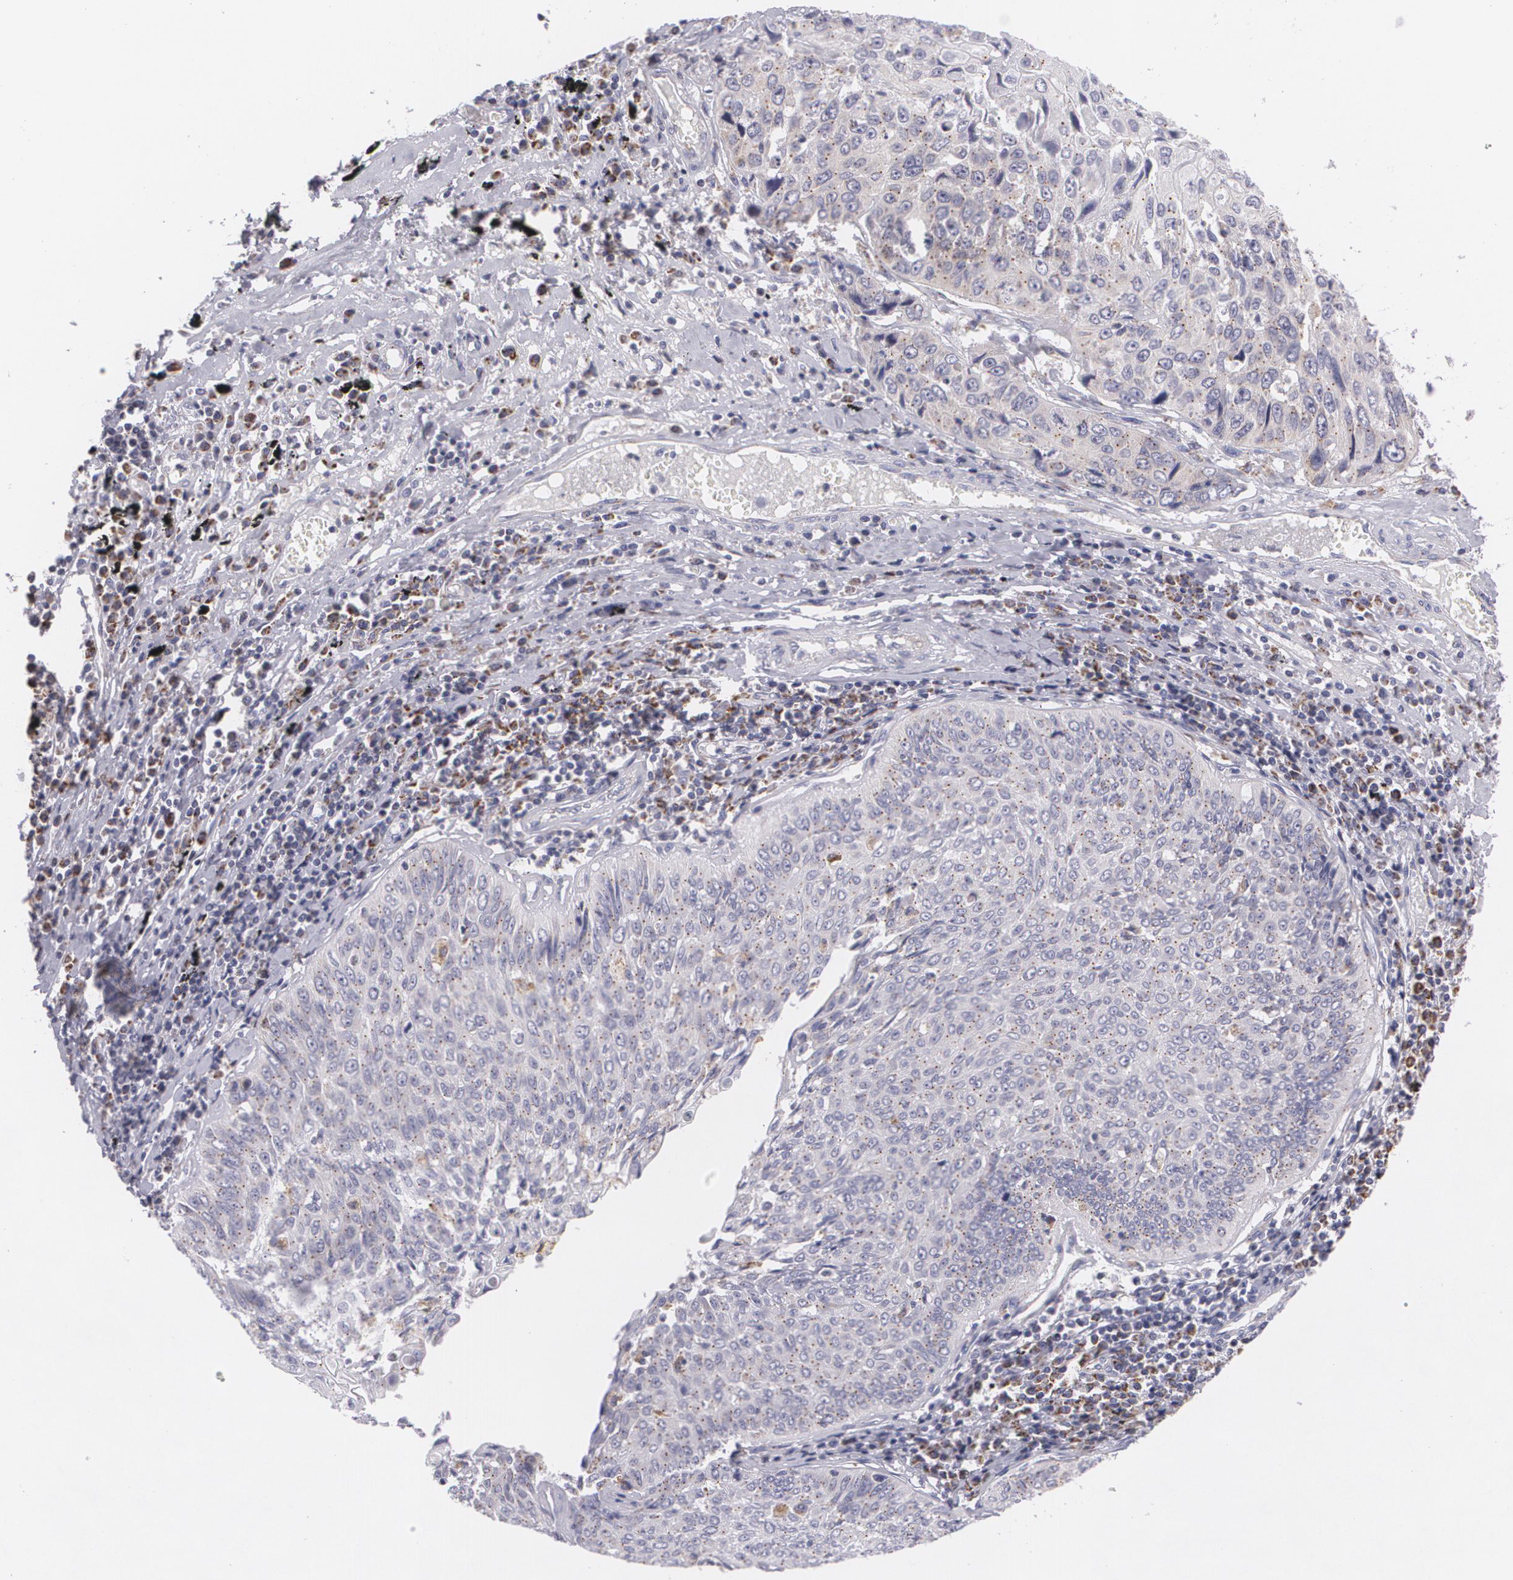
{"staining": {"intensity": "weak", "quantity": ">75%", "location": "cytoplasmic/membranous"}, "tissue": "lung cancer", "cell_type": "Tumor cells", "image_type": "cancer", "snomed": [{"axis": "morphology", "description": "Adenocarcinoma, NOS"}, {"axis": "topography", "description": "Lung"}], "caption": "About >75% of tumor cells in human lung adenocarcinoma display weak cytoplasmic/membranous protein staining as visualized by brown immunohistochemical staining.", "gene": "CILK1", "patient": {"sex": "male", "age": 60}}